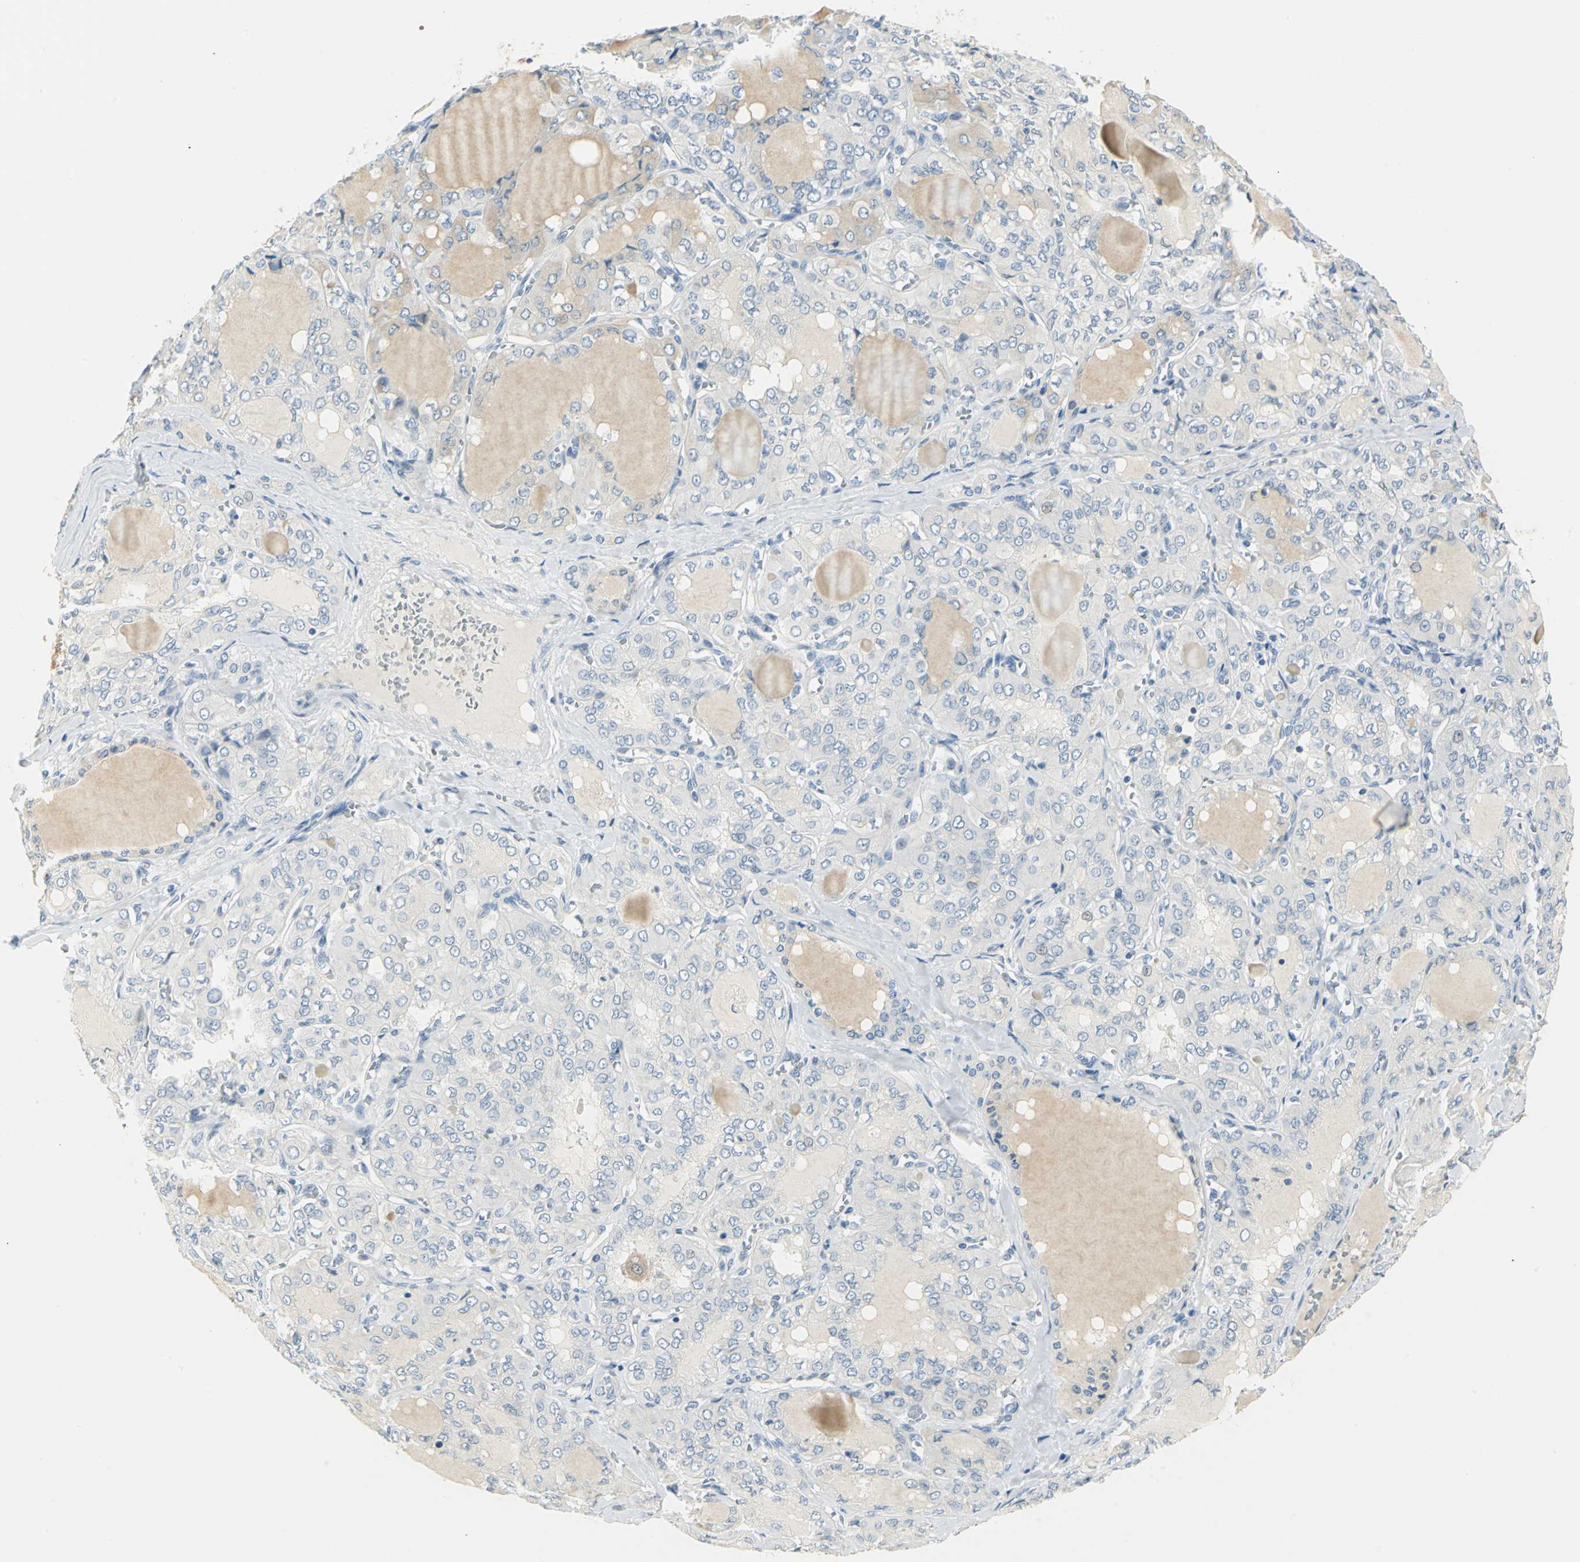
{"staining": {"intensity": "negative", "quantity": "none", "location": "none"}, "tissue": "thyroid cancer", "cell_type": "Tumor cells", "image_type": "cancer", "snomed": [{"axis": "morphology", "description": "Papillary adenocarcinoma, NOS"}, {"axis": "topography", "description": "Thyroid gland"}], "caption": "Thyroid cancer stained for a protein using IHC shows no positivity tumor cells.", "gene": "UCHL1", "patient": {"sex": "male", "age": 20}}